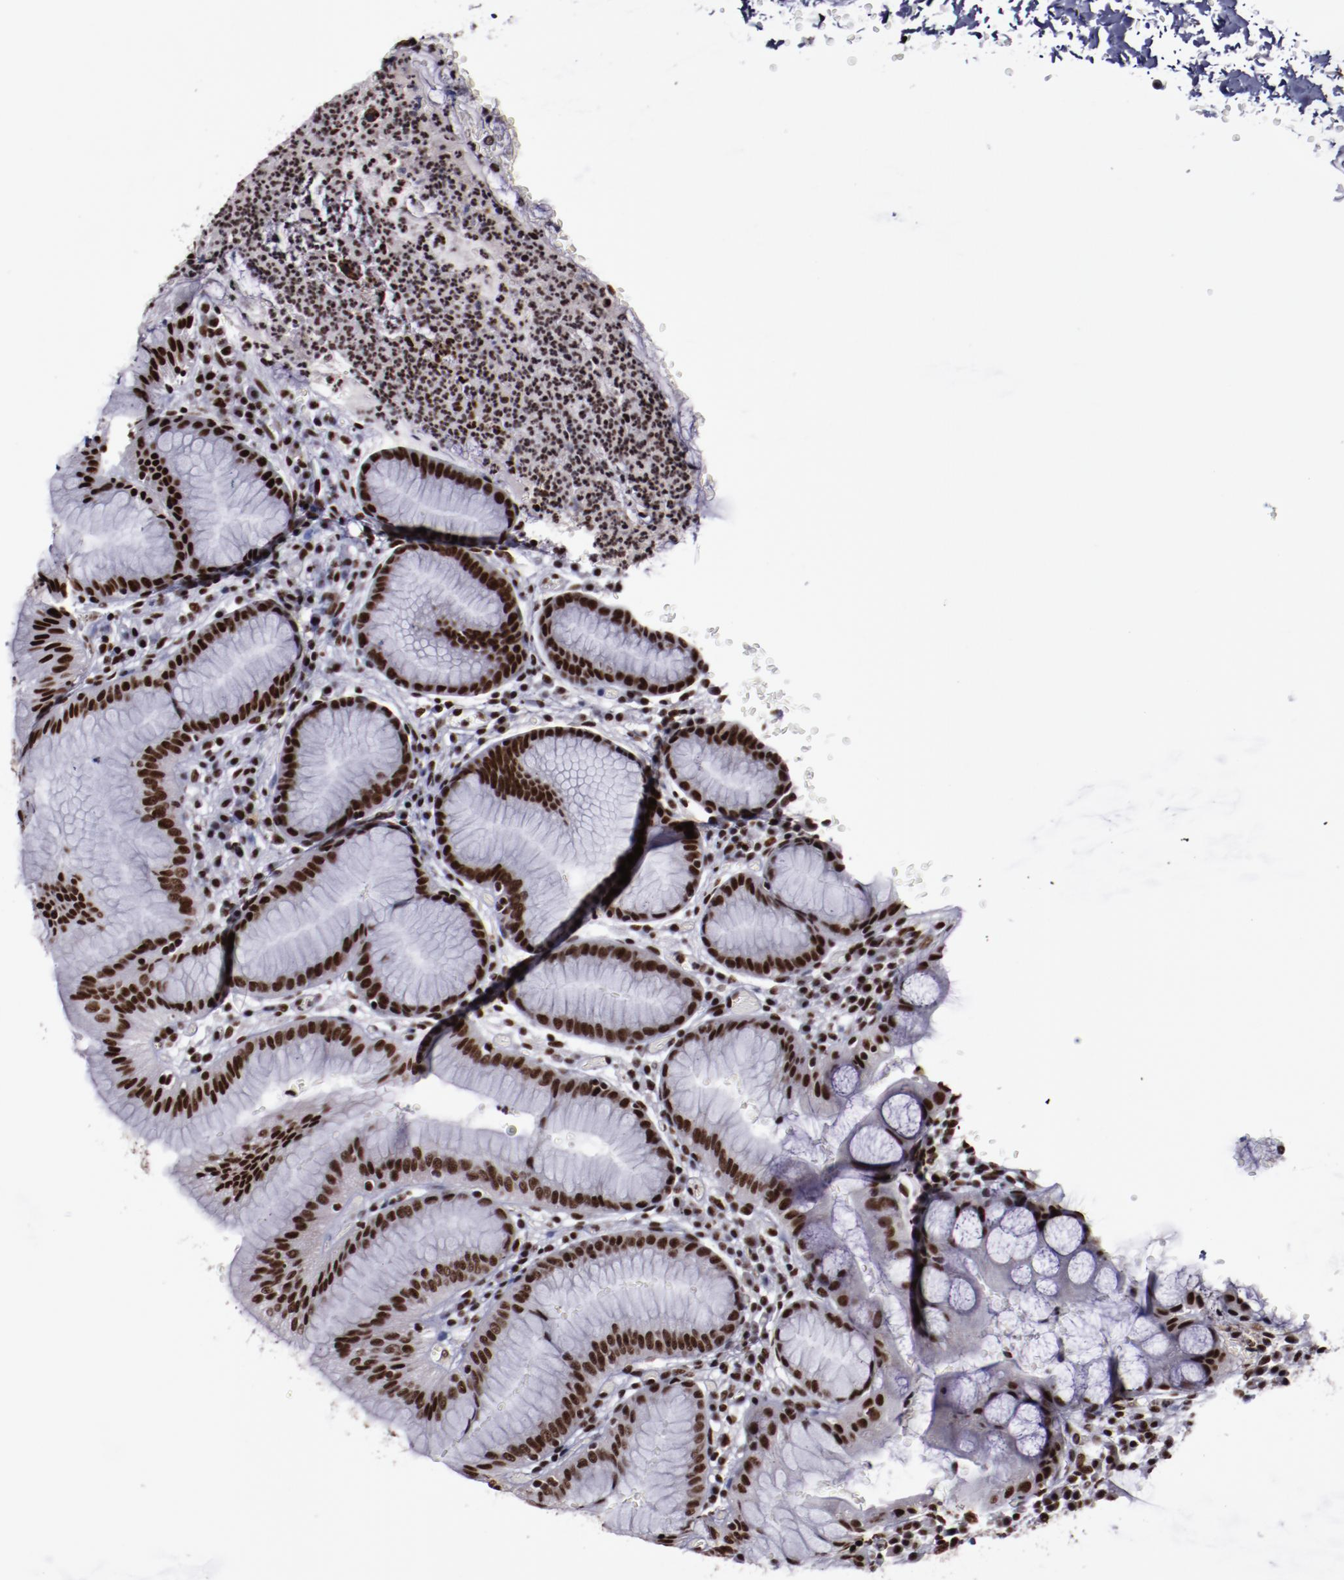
{"staining": {"intensity": "strong", "quantity": ">75%", "location": "nuclear"}, "tissue": "stomach", "cell_type": "Glandular cells", "image_type": "normal", "snomed": [{"axis": "morphology", "description": "Normal tissue, NOS"}, {"axis": "morphology", "description": "Inflammation, NOS"}, {"axis": "topography", "description": "Stomach, lower"}], "caption": "IHC (DAB (3,3'-diaminobenzidine)) staining of unremarkable human stomach demonstrates strong nuclear protein staining in approximately >75% of glandular cells.", "gene": "ERH", "patient": {"sex": "male", "age": 59}}